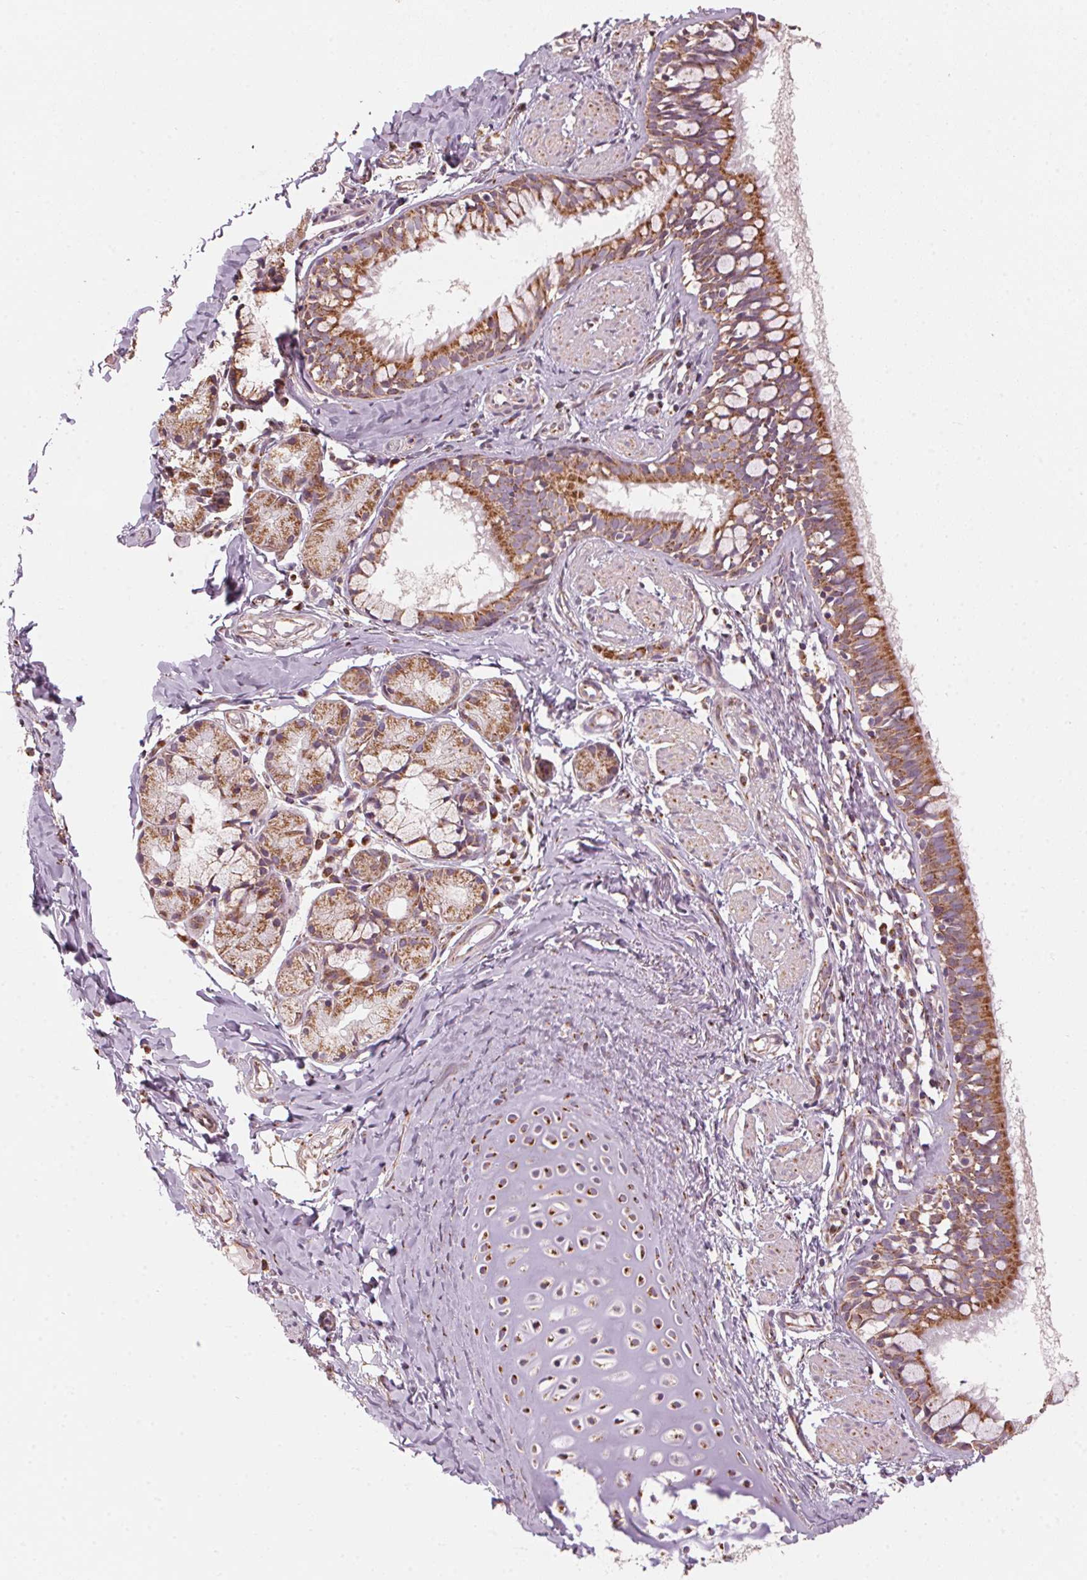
{"staining": {"intensity": "strong", "quantity": ">75%", "location": "cytoplasmic/membranous"}, "tissue": "bronchus", "cell_type": "Respiratory epithelial cells", "image_type": "normal", "snomed": [{"axis": "morphology", "description": "Normal tissue, NOS"}, {"axis": "topography", "description": "Bronchus"}], "caption": "Brown immunohistochemical staining in benign bronchus exhibits strong cytoplasmic/membranous staining in about >75% of respiratory epithelial cells.", "gene": "TOMM70", "patient": {"sex": "male", "age": 1}}